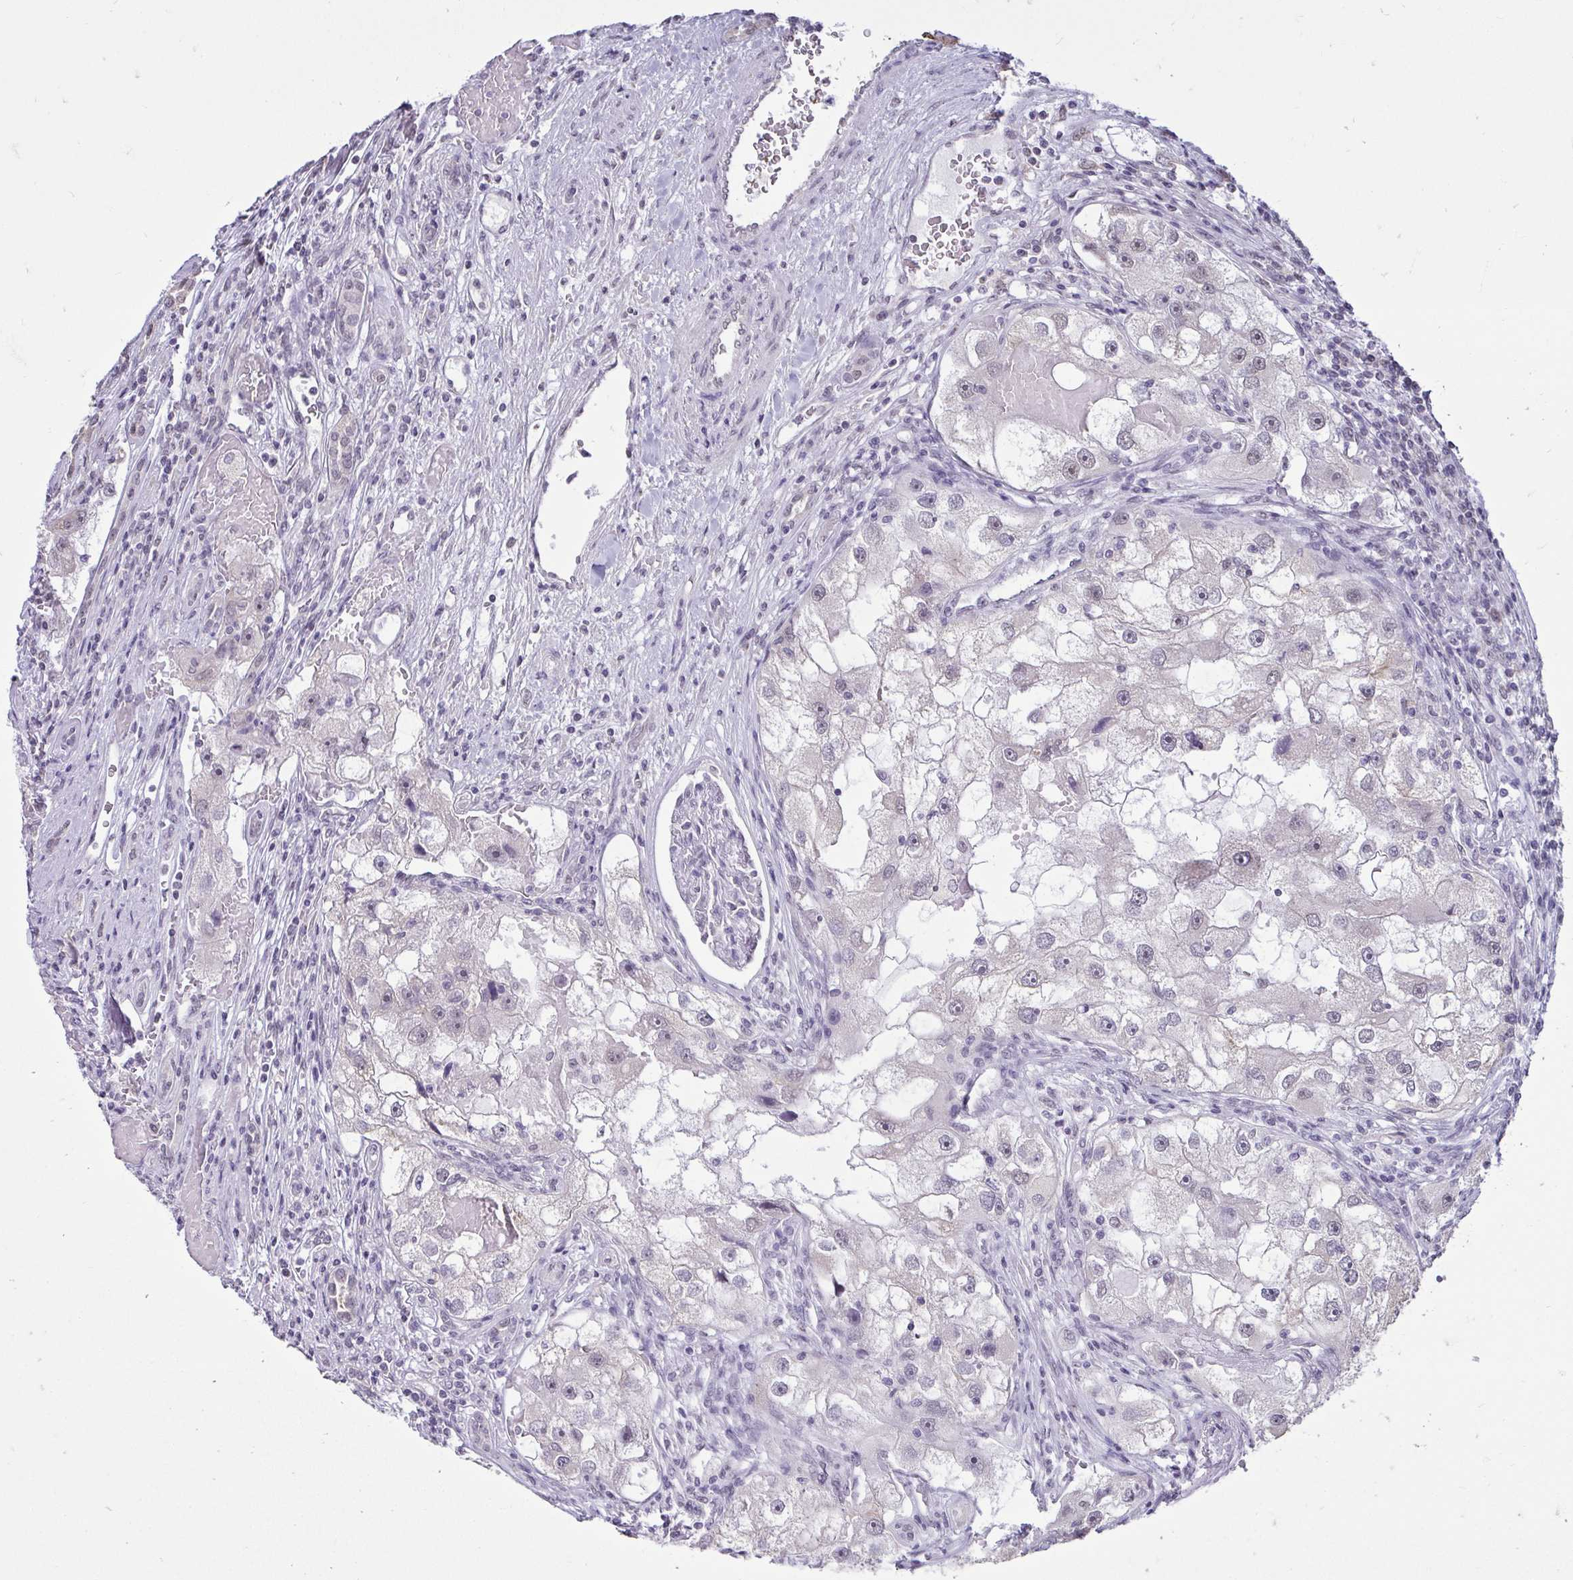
{"staining": {"intensity": "negative", "quantity": "none", "location": "none"}, "tissue": "renal cancer", "cell_type": "Tumor cells", "image_type": "cancer", "snomed": [{"axis": "morphology", "description": "Adenocarcinoma, NOS"}, {"axis": "topography", "description": "Kidney"}], "caption": "Immunohistochemistry of adenocarcinoma (renal) exhibits no positivity in tumor cells. (DAB (3,3'-diaminobenzidine) immunohistochemistry with hematoxylin counter stain).", "gene": "NPPA", "patient": {"sex": "male", "age": 63}}